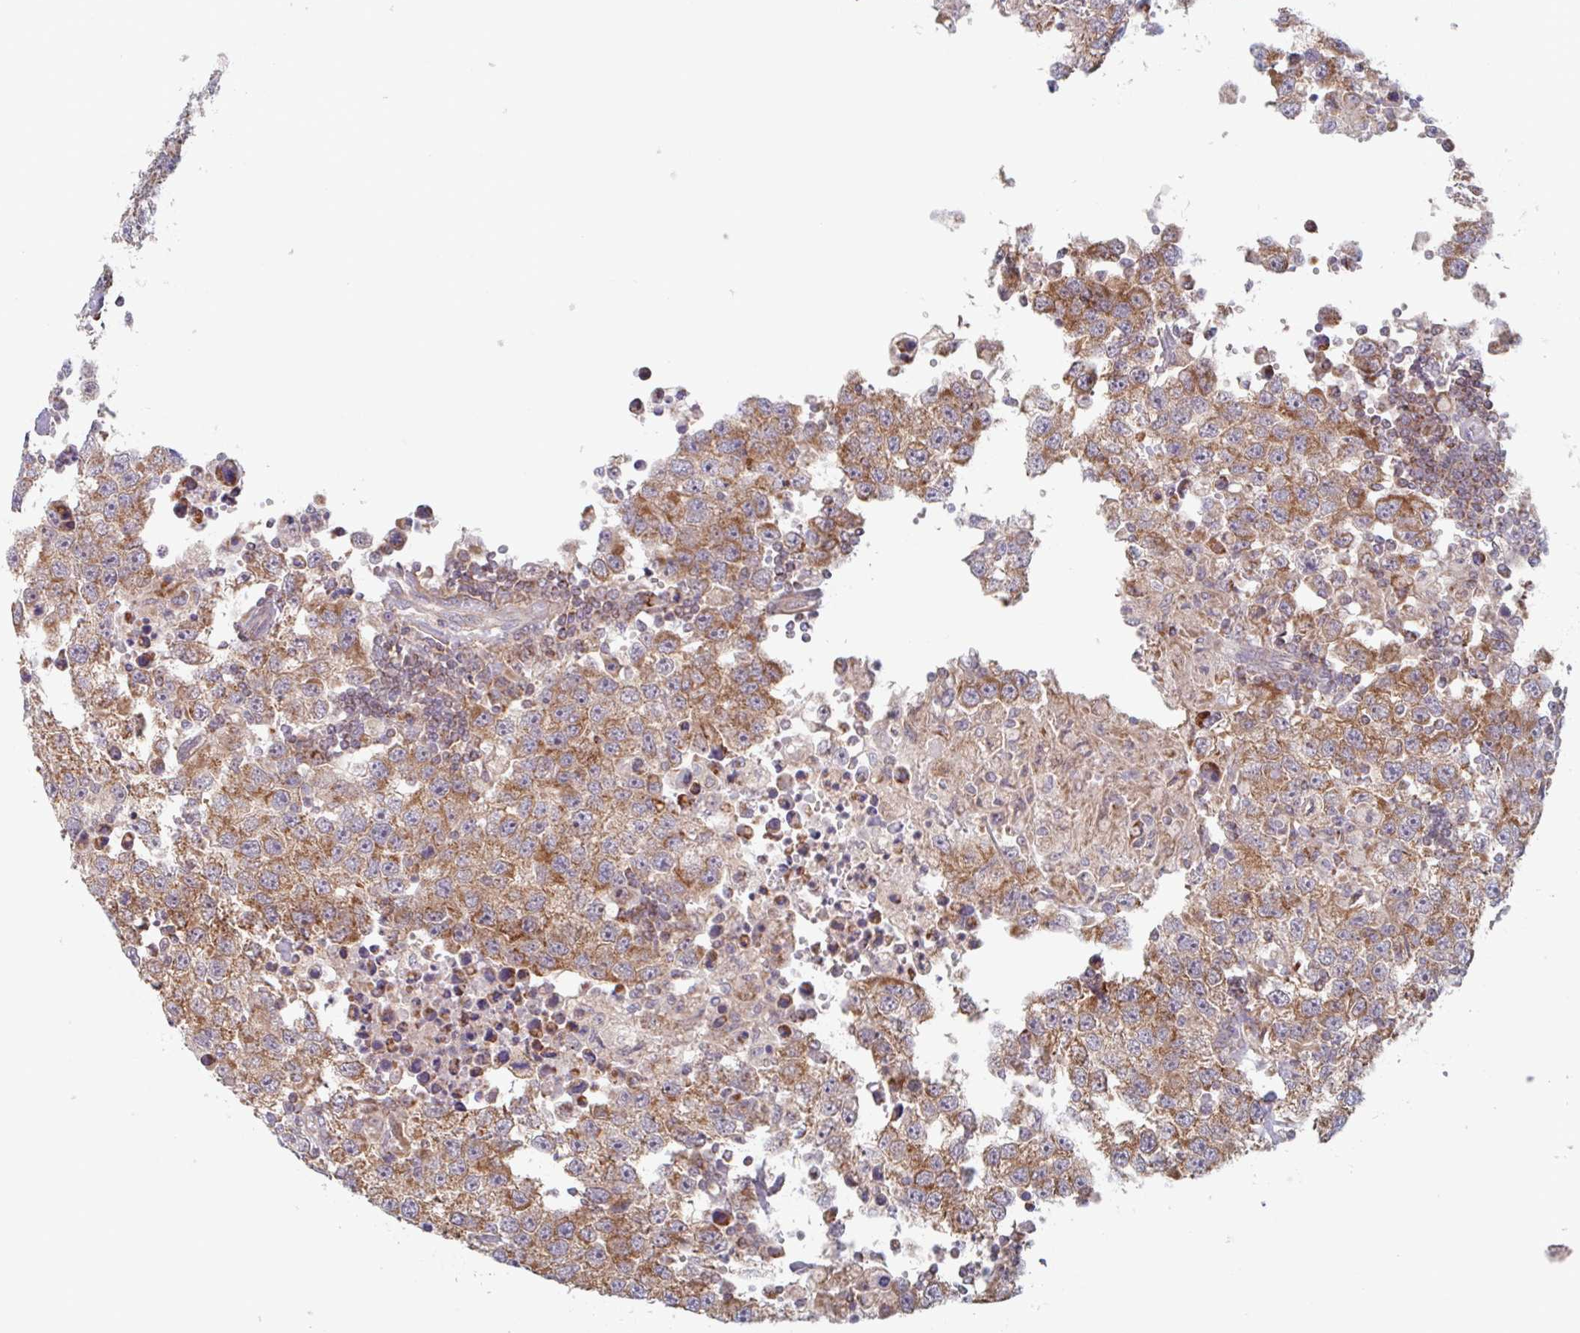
{"staining": {"intensity": "moderate", "quantity": ">75%", "location": "cytoplasmic/membranous"}, "tissue": "testis cancer", "cell_type": "Tumor cells", "image_type": "cancer", "snomed": [{"axis": "morphology", "description": "Carcinoma, Embryonal, NOS"}, {"axis": "topography", "description": "Testis"}], "caption": "DAB (3,3'-diaminobenzidine) immunohistochemical staining of human testis embryonal carcinoma displays moderate cytoplasmic/membranous protein positivity in about >75% of tumor cells.", "gene": "SURF1", "patient": {"sex": "male", "age": 83}}